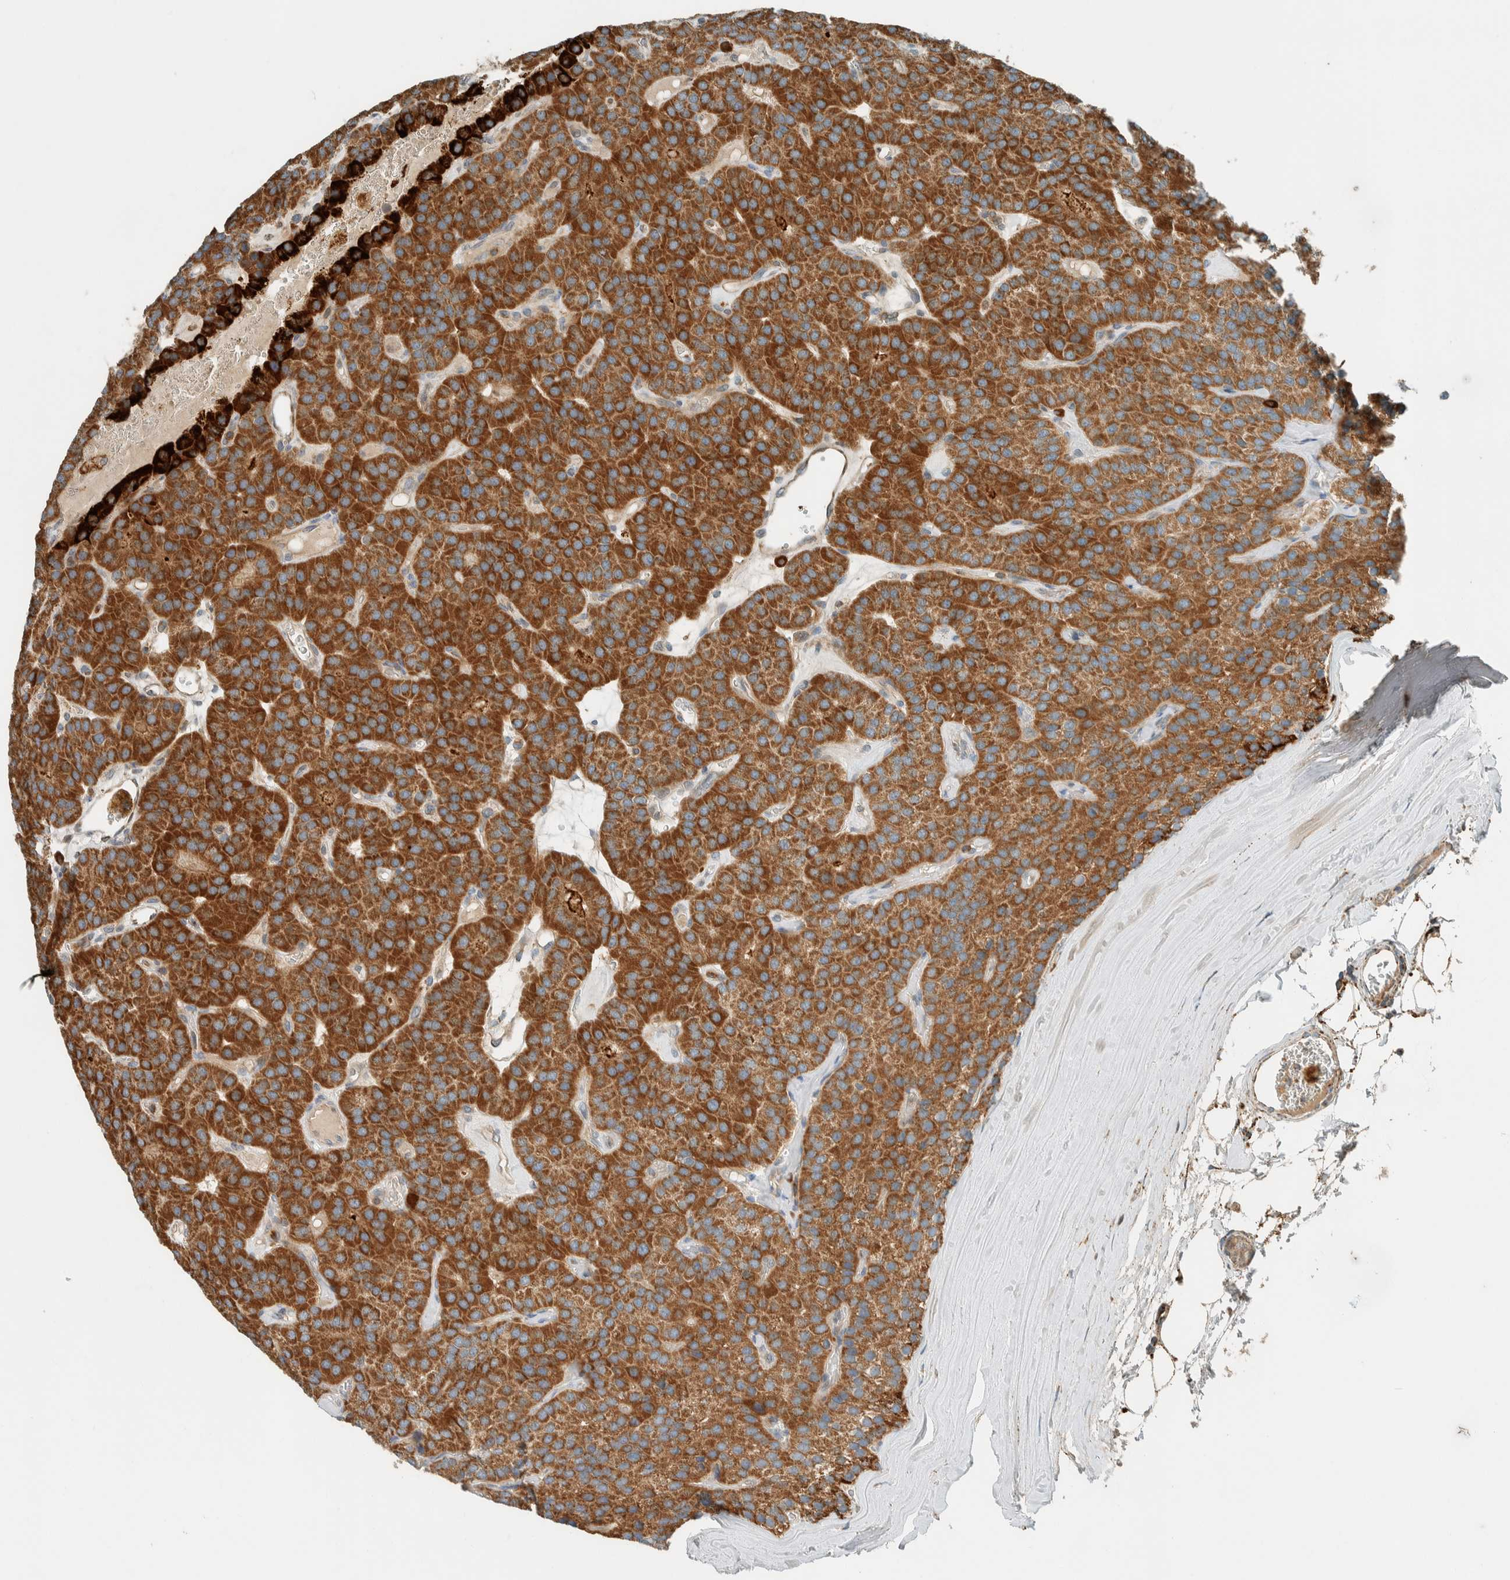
{"staining": {"intensity": "strong", "quantity": ">75%", "location": "cytoplasmic/membranous"}, "tissue": "parathyroid gland", "cell_type": "Glandular cells", "image_type": "normal", "snomed": [{"axis": "morphology", "description": "Normal tissue, NOS"}, {"axis": "morphology", "description": "Adenoma, NOS"}, {"axis": "topography", "description": "Parathyroid gland"}], "caption": "Strong cytoplasmic/membranous expression for a protein is appreciated in about >75% of glandular cells of benign parathyroid gland using immunohistochemistry (IHC).", "gene": "SPAG5", "patient": {"sex": "female", "age": 86}}